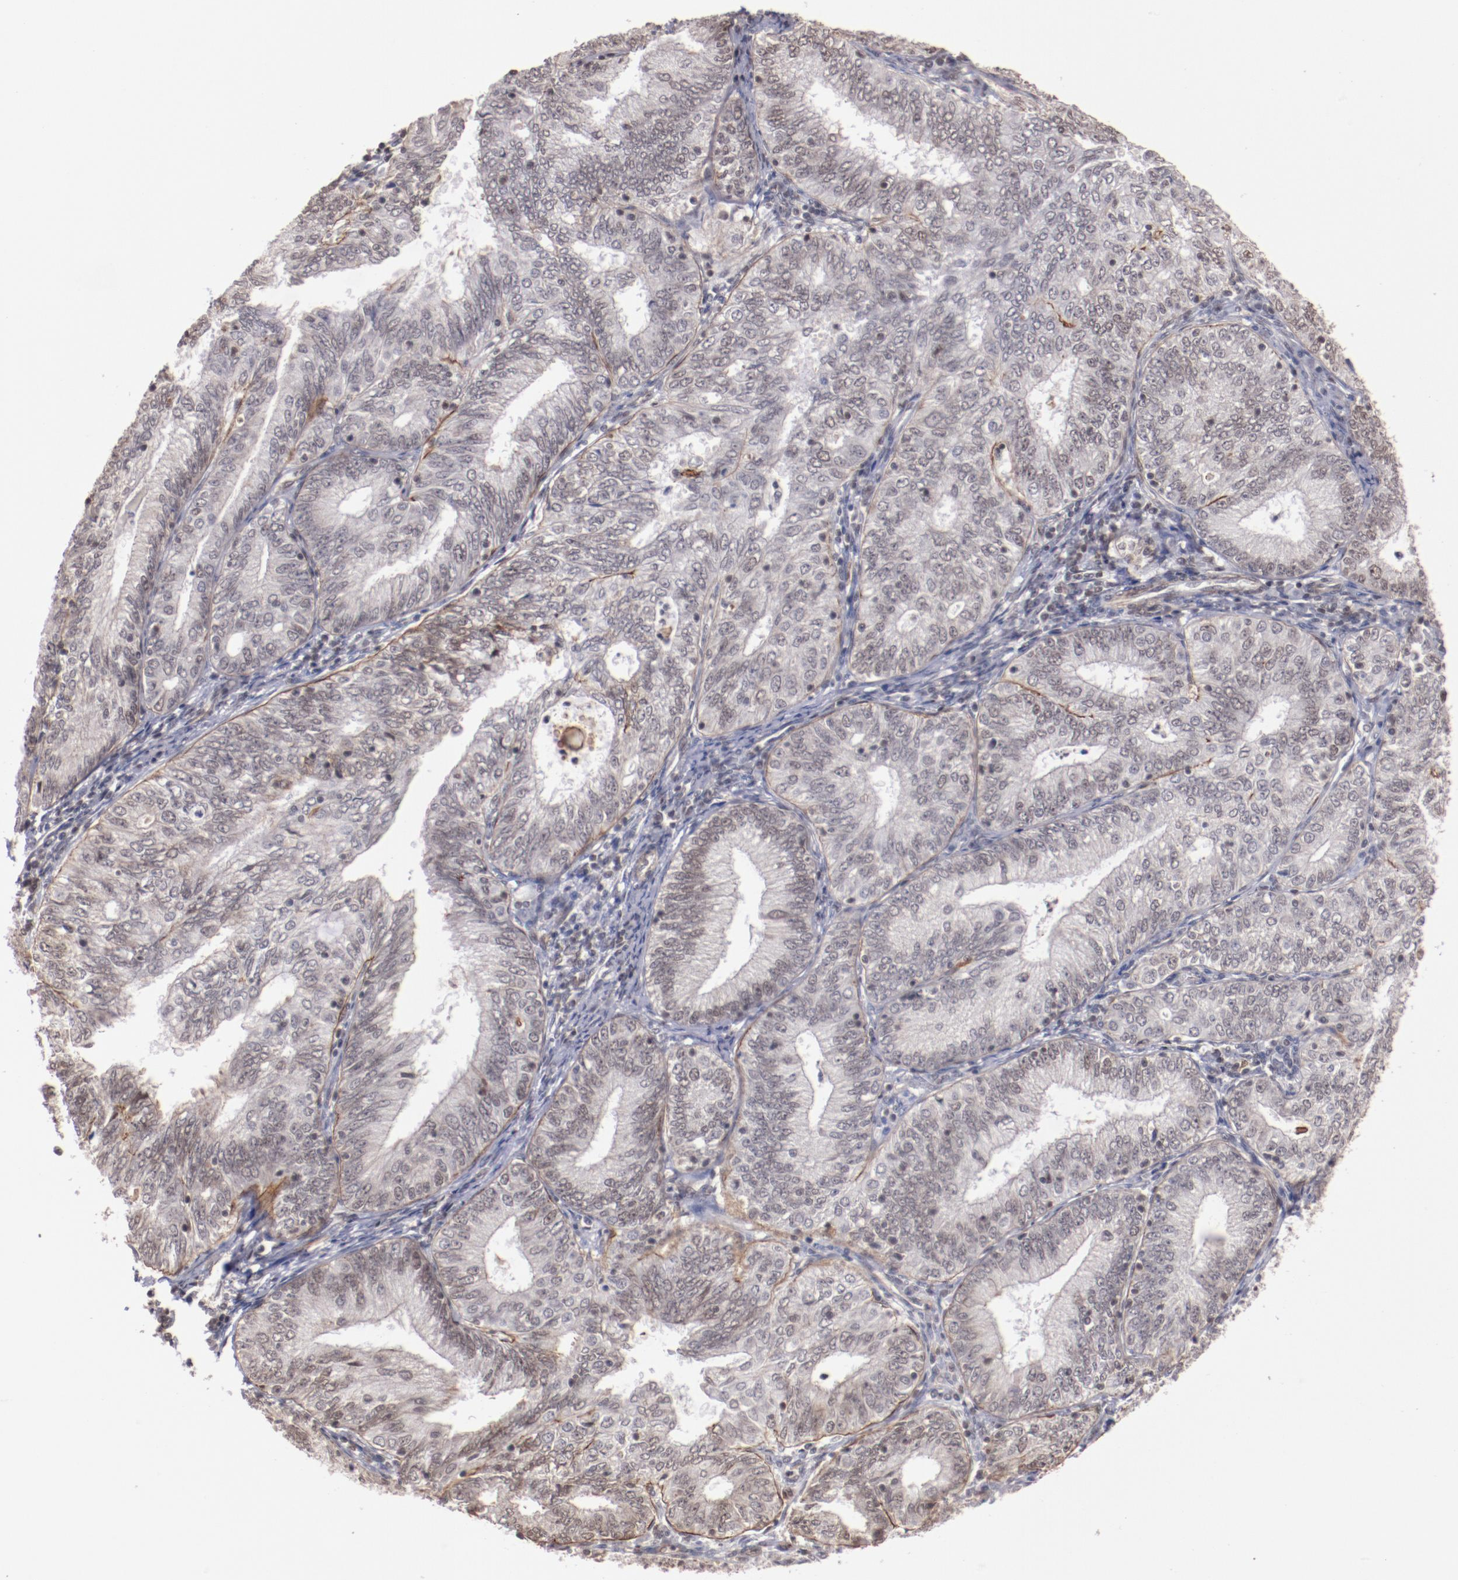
{"staining": {"intensity": "weak", "quantity": "<25%", "location": "cytoplasmic/membranous"}, "tissue": "endometrial cancer", "cell_type": "Tumor cells", "image_type": "cancer", "snomed": [{"axis": "morphology", "description": "Adenocarcinoma, NOS"}, {"axis": "topography", "description": "Endometrium"}], "caption": "Endometrial cancer stained for a protein using immunohistochemistry reveals no staining tumor cells.", "gene": "STAG2", "patient": {"sex": "female", "age": 69}}